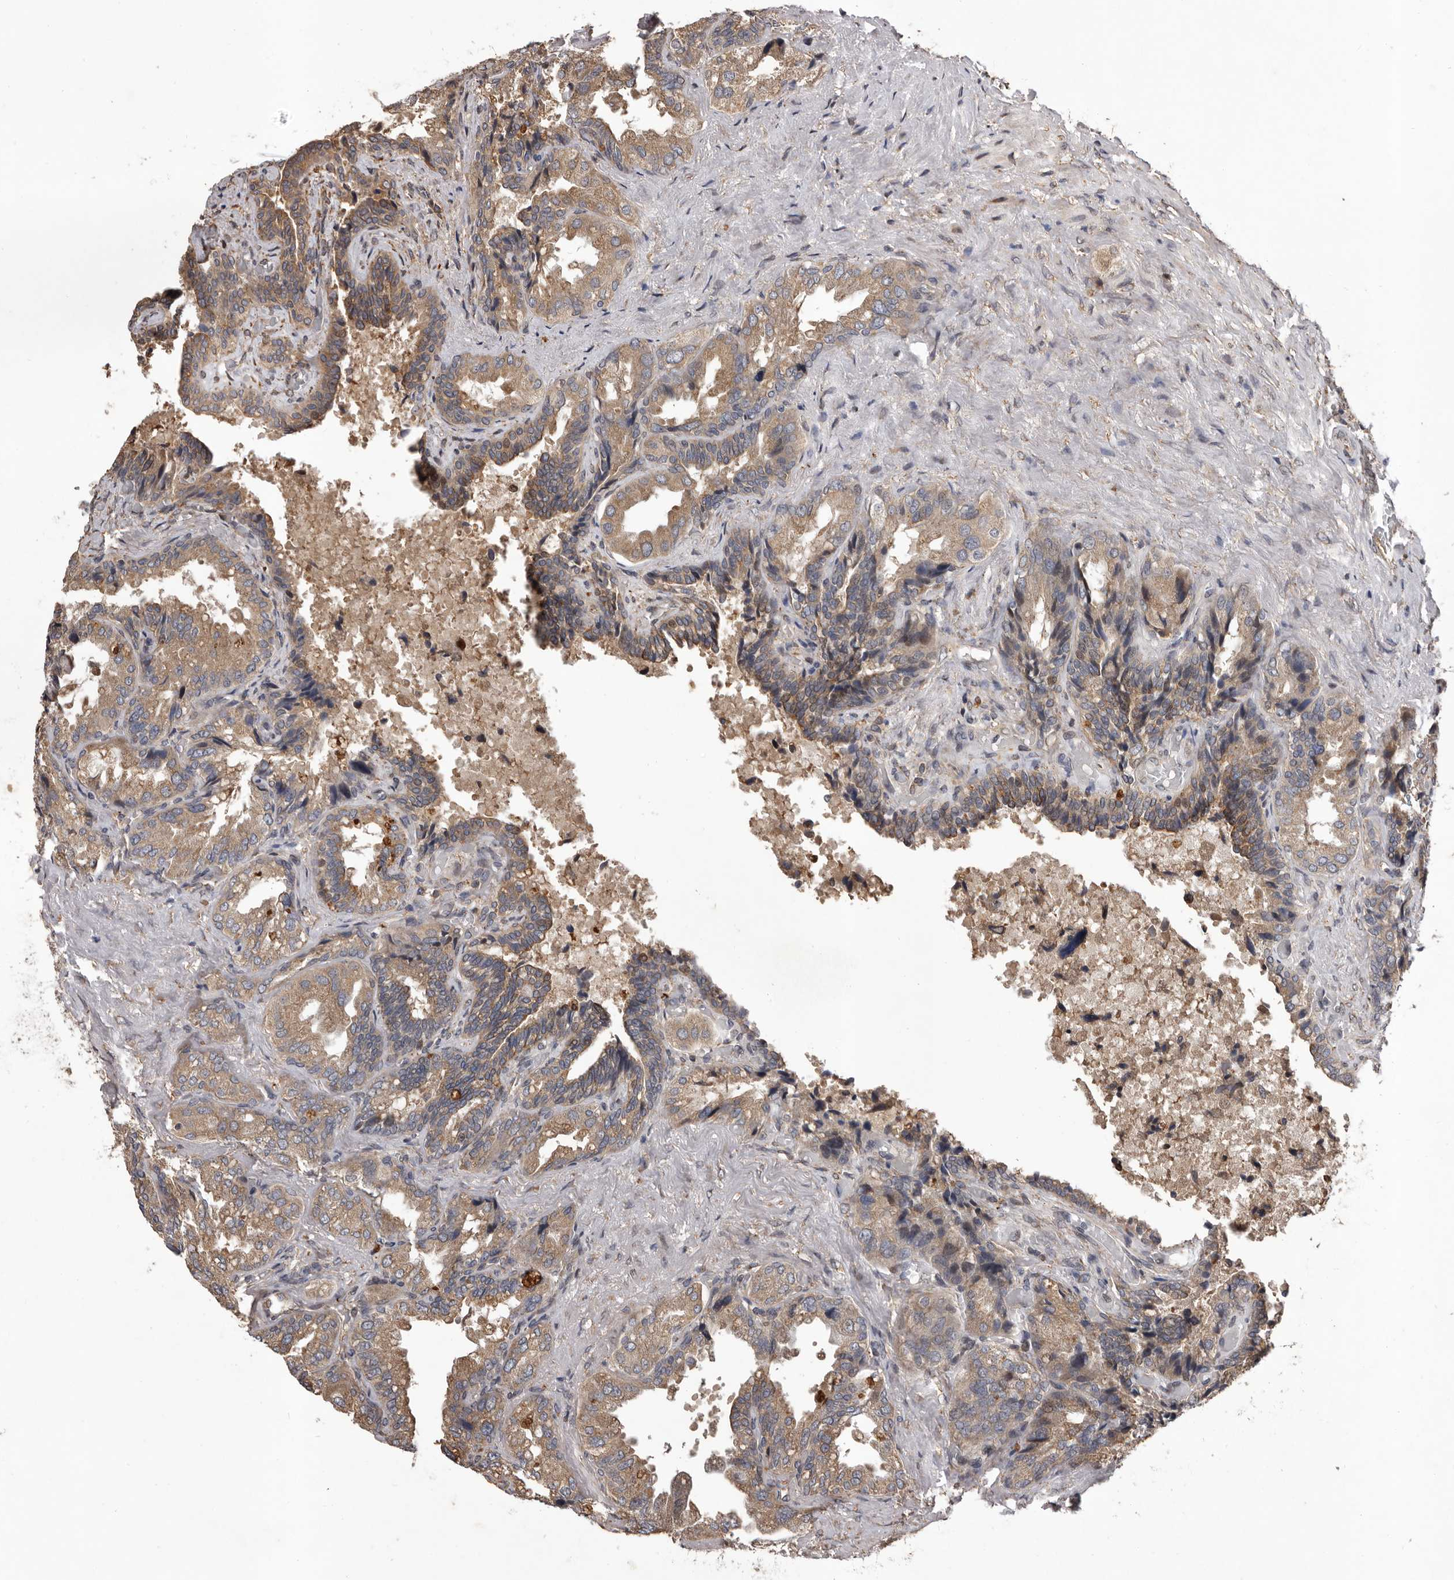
{"staining": {"intensity": "moderate", "quantity": ">75%", "location": "cytoplasmic/membranous"}, "tissue": "seminal vesicle", "cell_type": "Glandular cells", "image_type": "normal", "snomed": [{"axis": "morphology", "description": "Normal tissue, NOS"}, {"axis": "topography", "description": "Seminal veicle"}, {"axis": "topography", "description": "Peripheral nerve tissue"}], "caption": "IHC of benign seminal vesicle shows medium levels of moderate cytoplasmic/membranous expression in approximately >75% of glandular cells.", "gene": "GADD45B", "patient": {"sex": "male", "age": 63}}